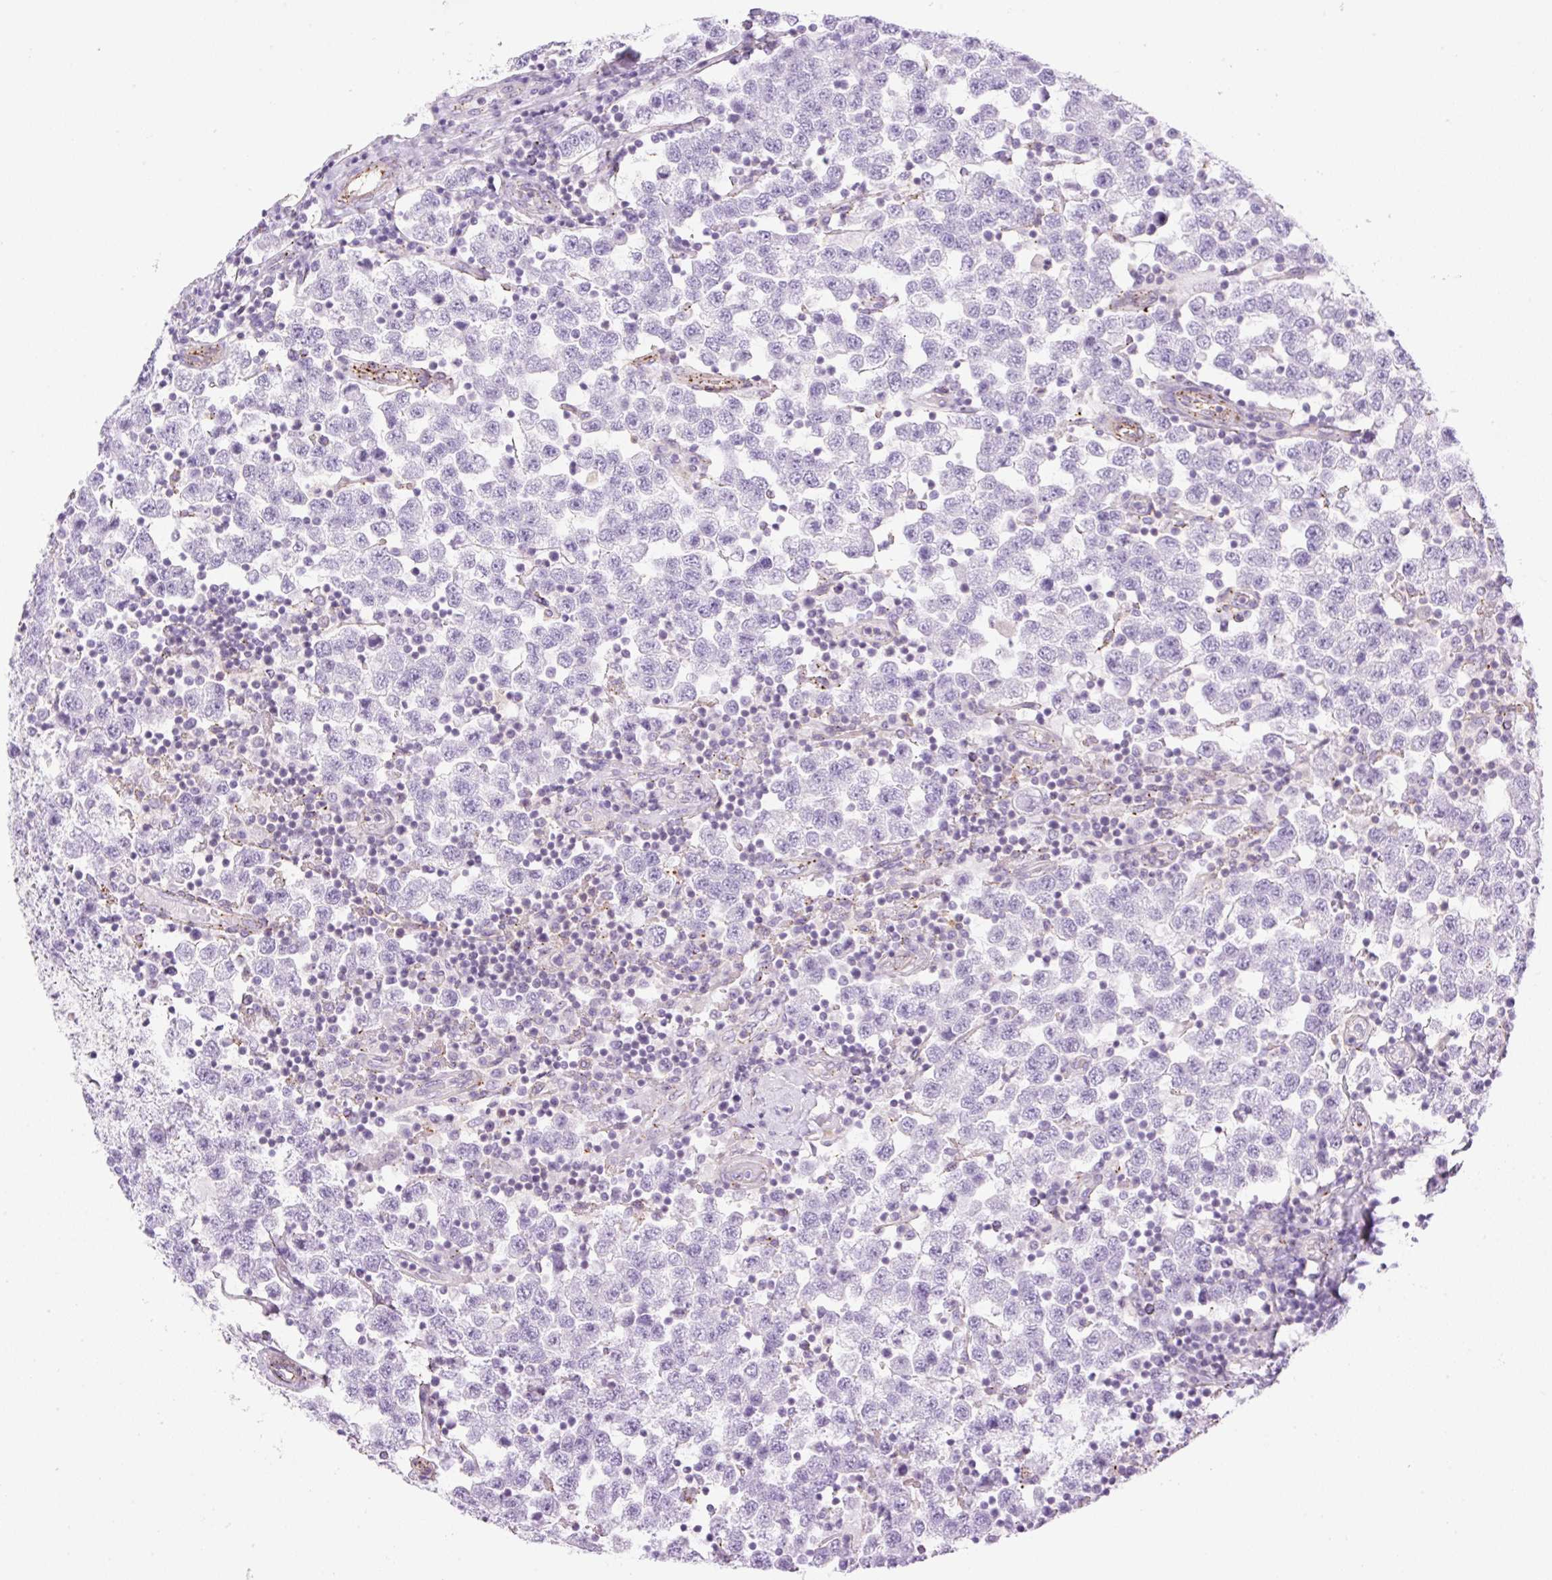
{"staining": {"intensity": "negative", "quantity": "none", "location": "none"}, "tissue": "testis cancer", "cell_type": "Tumor cells", "image_type": "cancer", "snomed": [{"axis": "morphology", "description": "Seminoma, NOS"}, {"axis": "topography", "description": "Testis"}], "caption": "DAB (3,3'-diaminobenzidine) immunohistochemical staining of human seminoma (testis) shows no significant positivity in tumor cells.", "gene": "EHD3", "patient": {"sex": "male", "age": 34}}